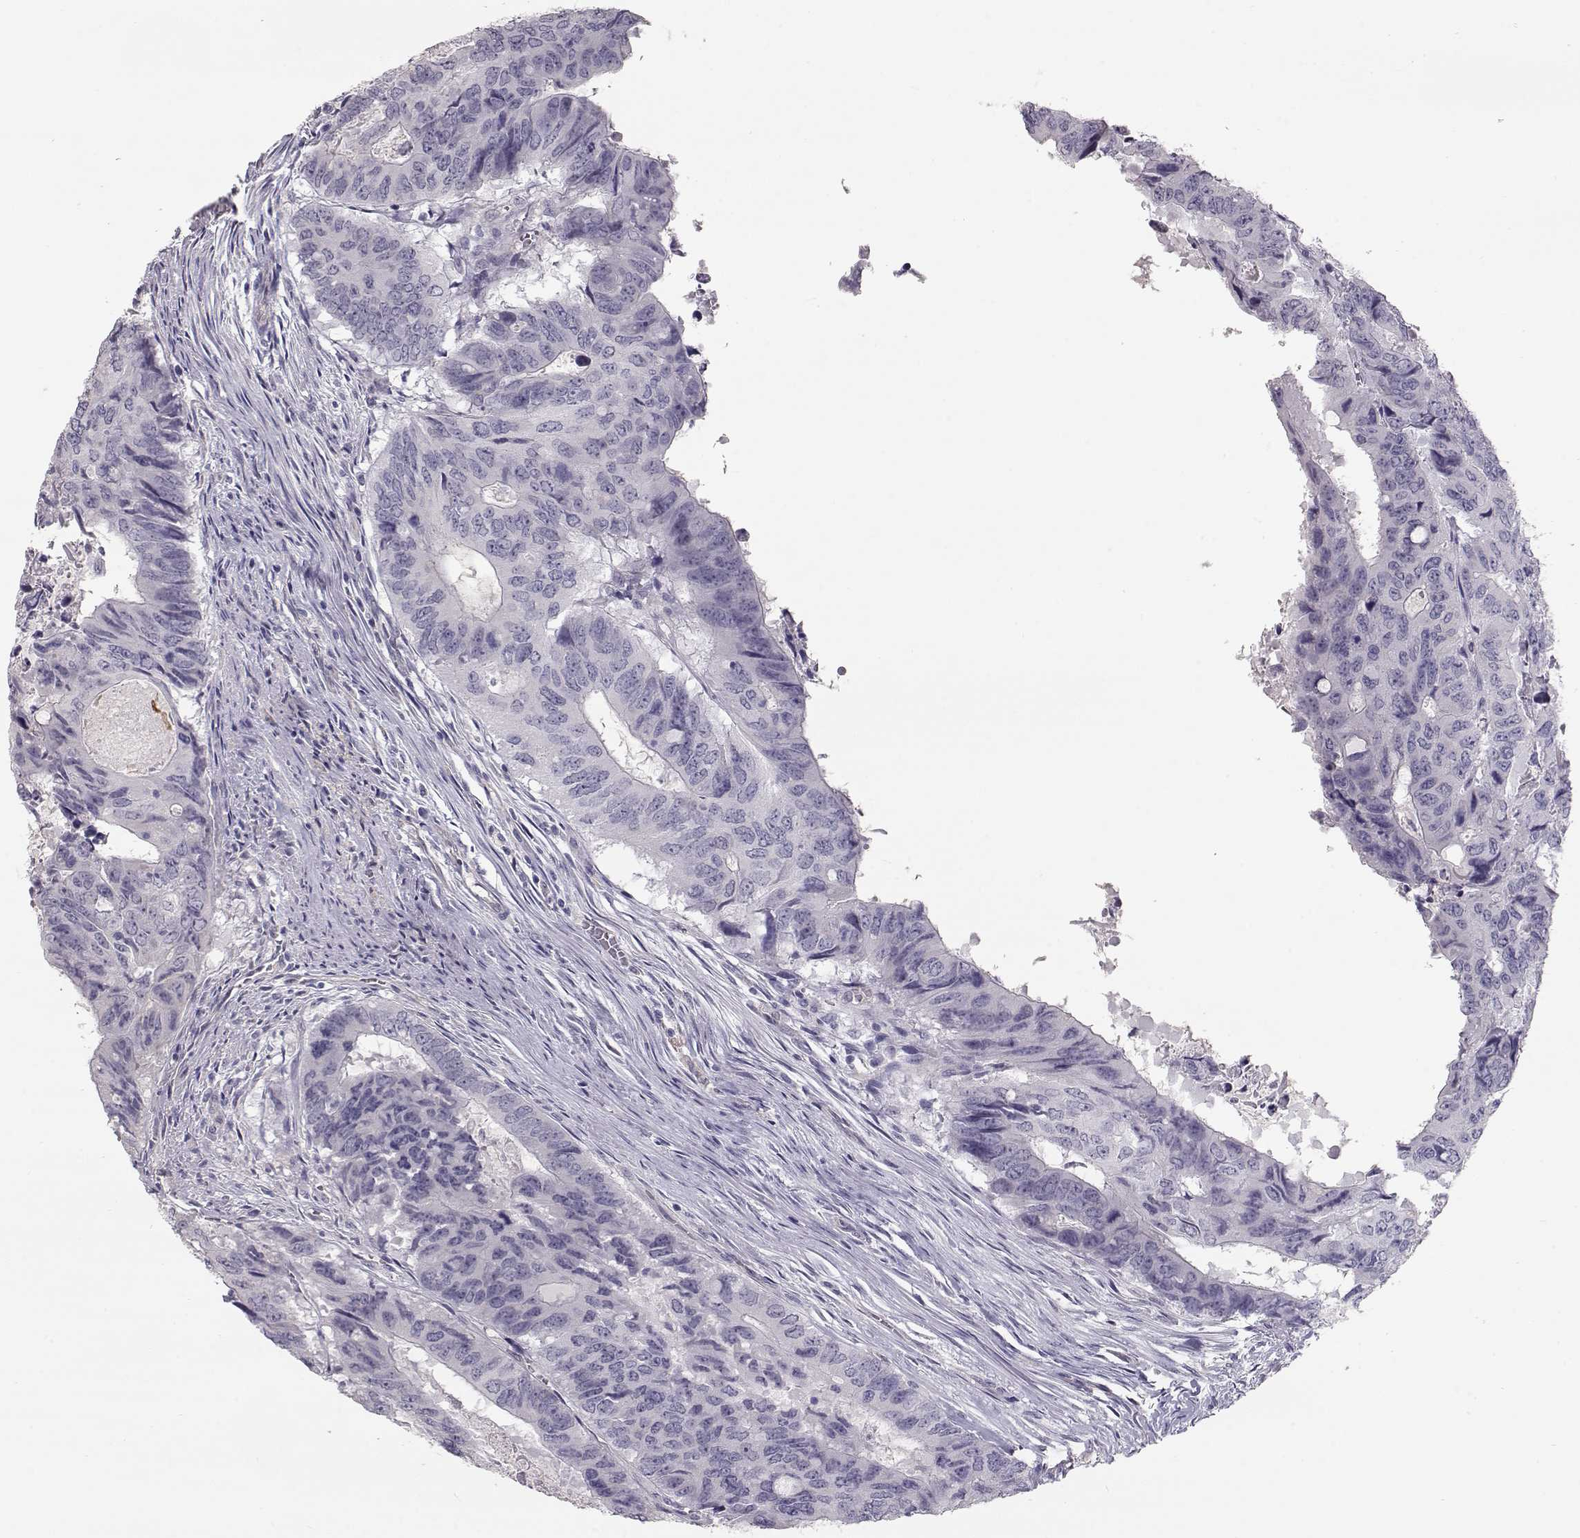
{"staining": {"intensity": "negative", "quantity": "none", "location": "none"}, "tissue": "colorectal cancer", "cell_type": "Tumor cells", "image_type": "cancer", "snomed": [{"axis": "morphology", "description": "Adenocarcinoma, NOS"}, {"axis": "topography", "description": "Colon"}], "caption": "Immunohistochemical staining of adenocarcinoma (colorectal) demonstrates no significant expression in tumor cells.", "gene": "SLC18A1", "patient": {"sex": "male", "age": 79}}